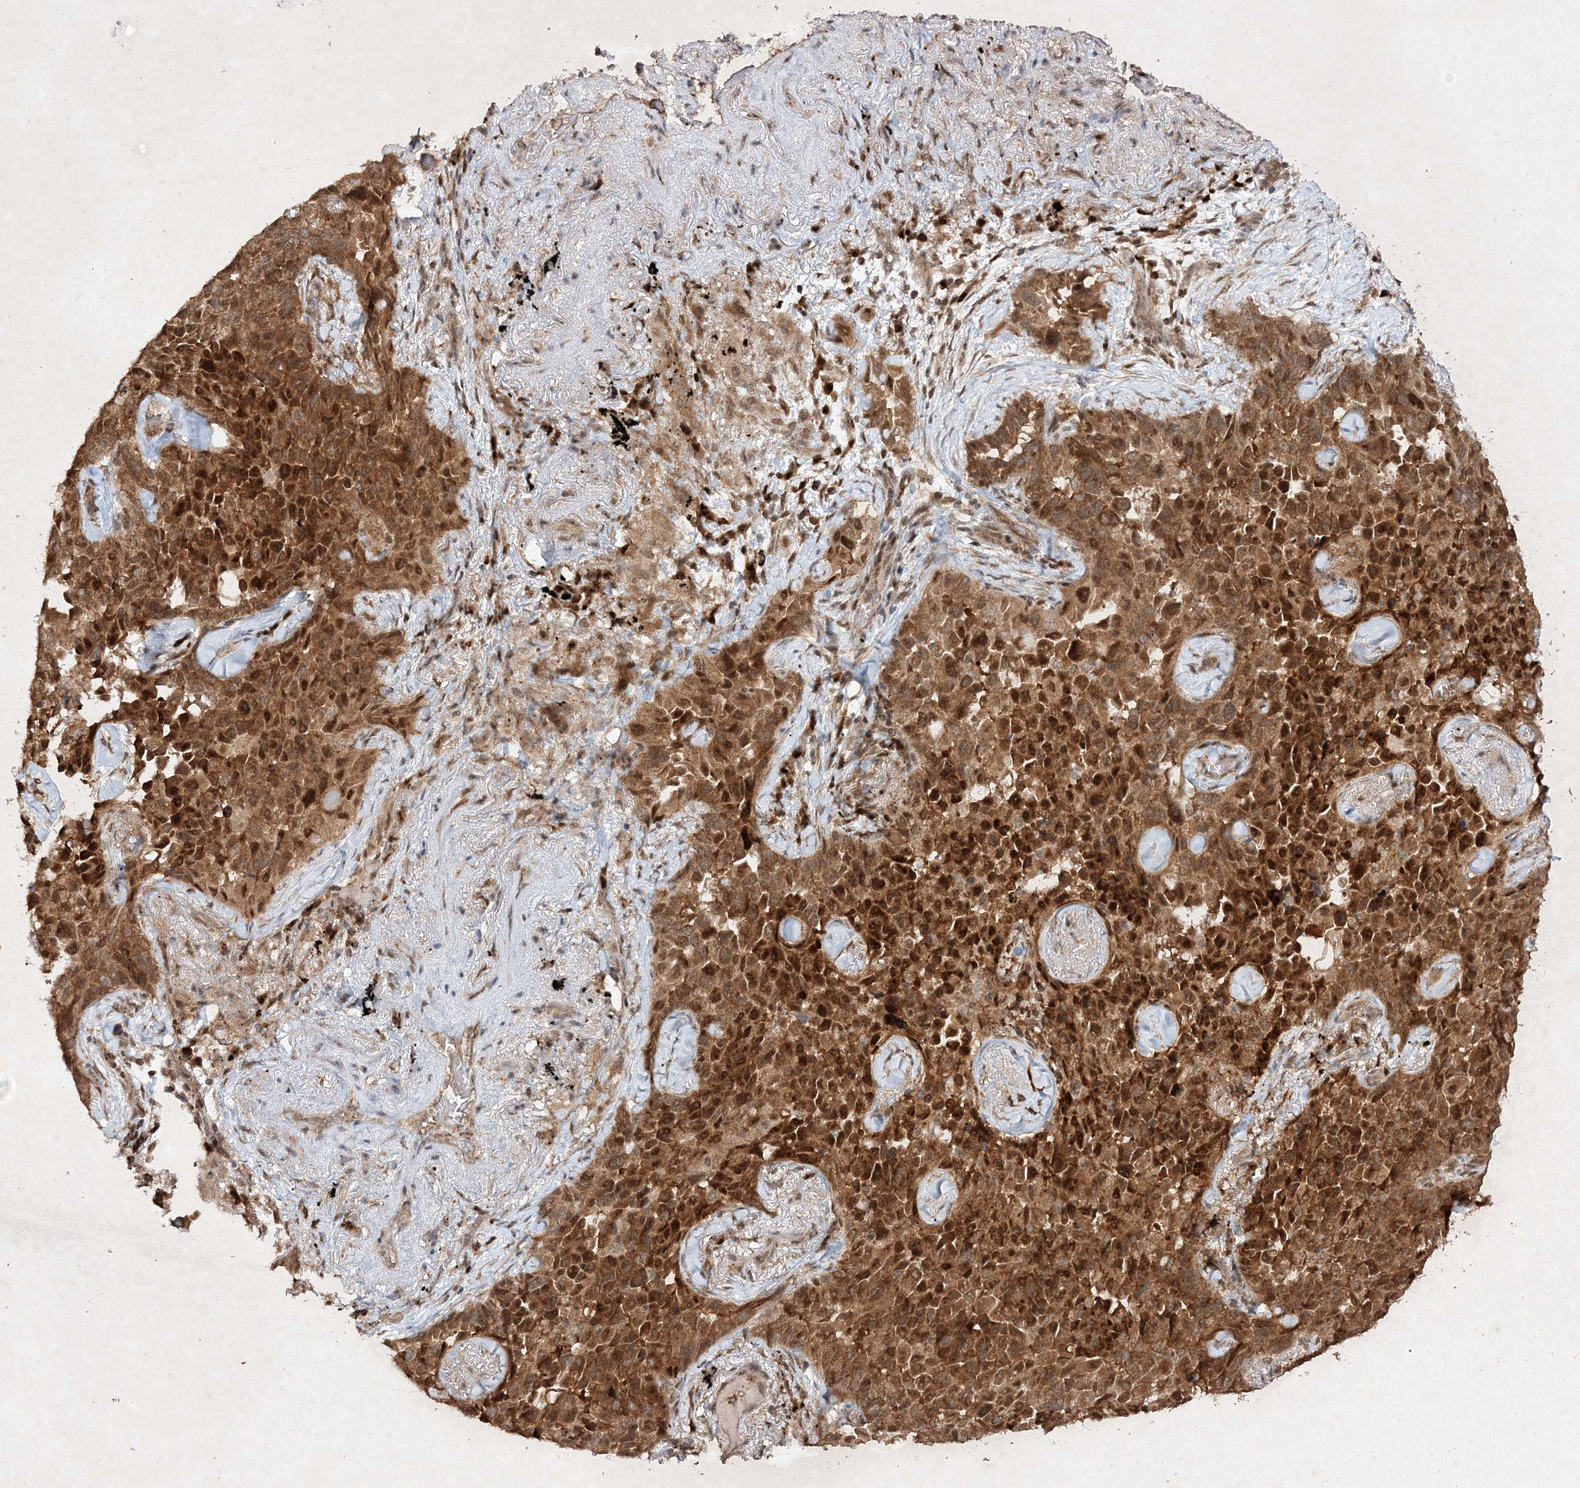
{"staining": {"intensity": "strong", "quantity": ">75%", "location": "cytoplasmic/membranous,nuclear"}, "tissue": "lung cancer", "cell_type": "Tumor cells", "image_type": "cancer", "snomed": [{"axis": "morphology", "description": "Adenocarcinoma, NOS"}, {"axis": "topography", "description": "Lung"}], "caption": "This is a micrograph of immunohistochemistry staining of adenocarcinoma (lung), which shows strong staining in the cytoplasmic/membranous and nuclear of tumor cells.", "gene": "NIF3L1", "patient": {"sex": "female", "age": 67}}